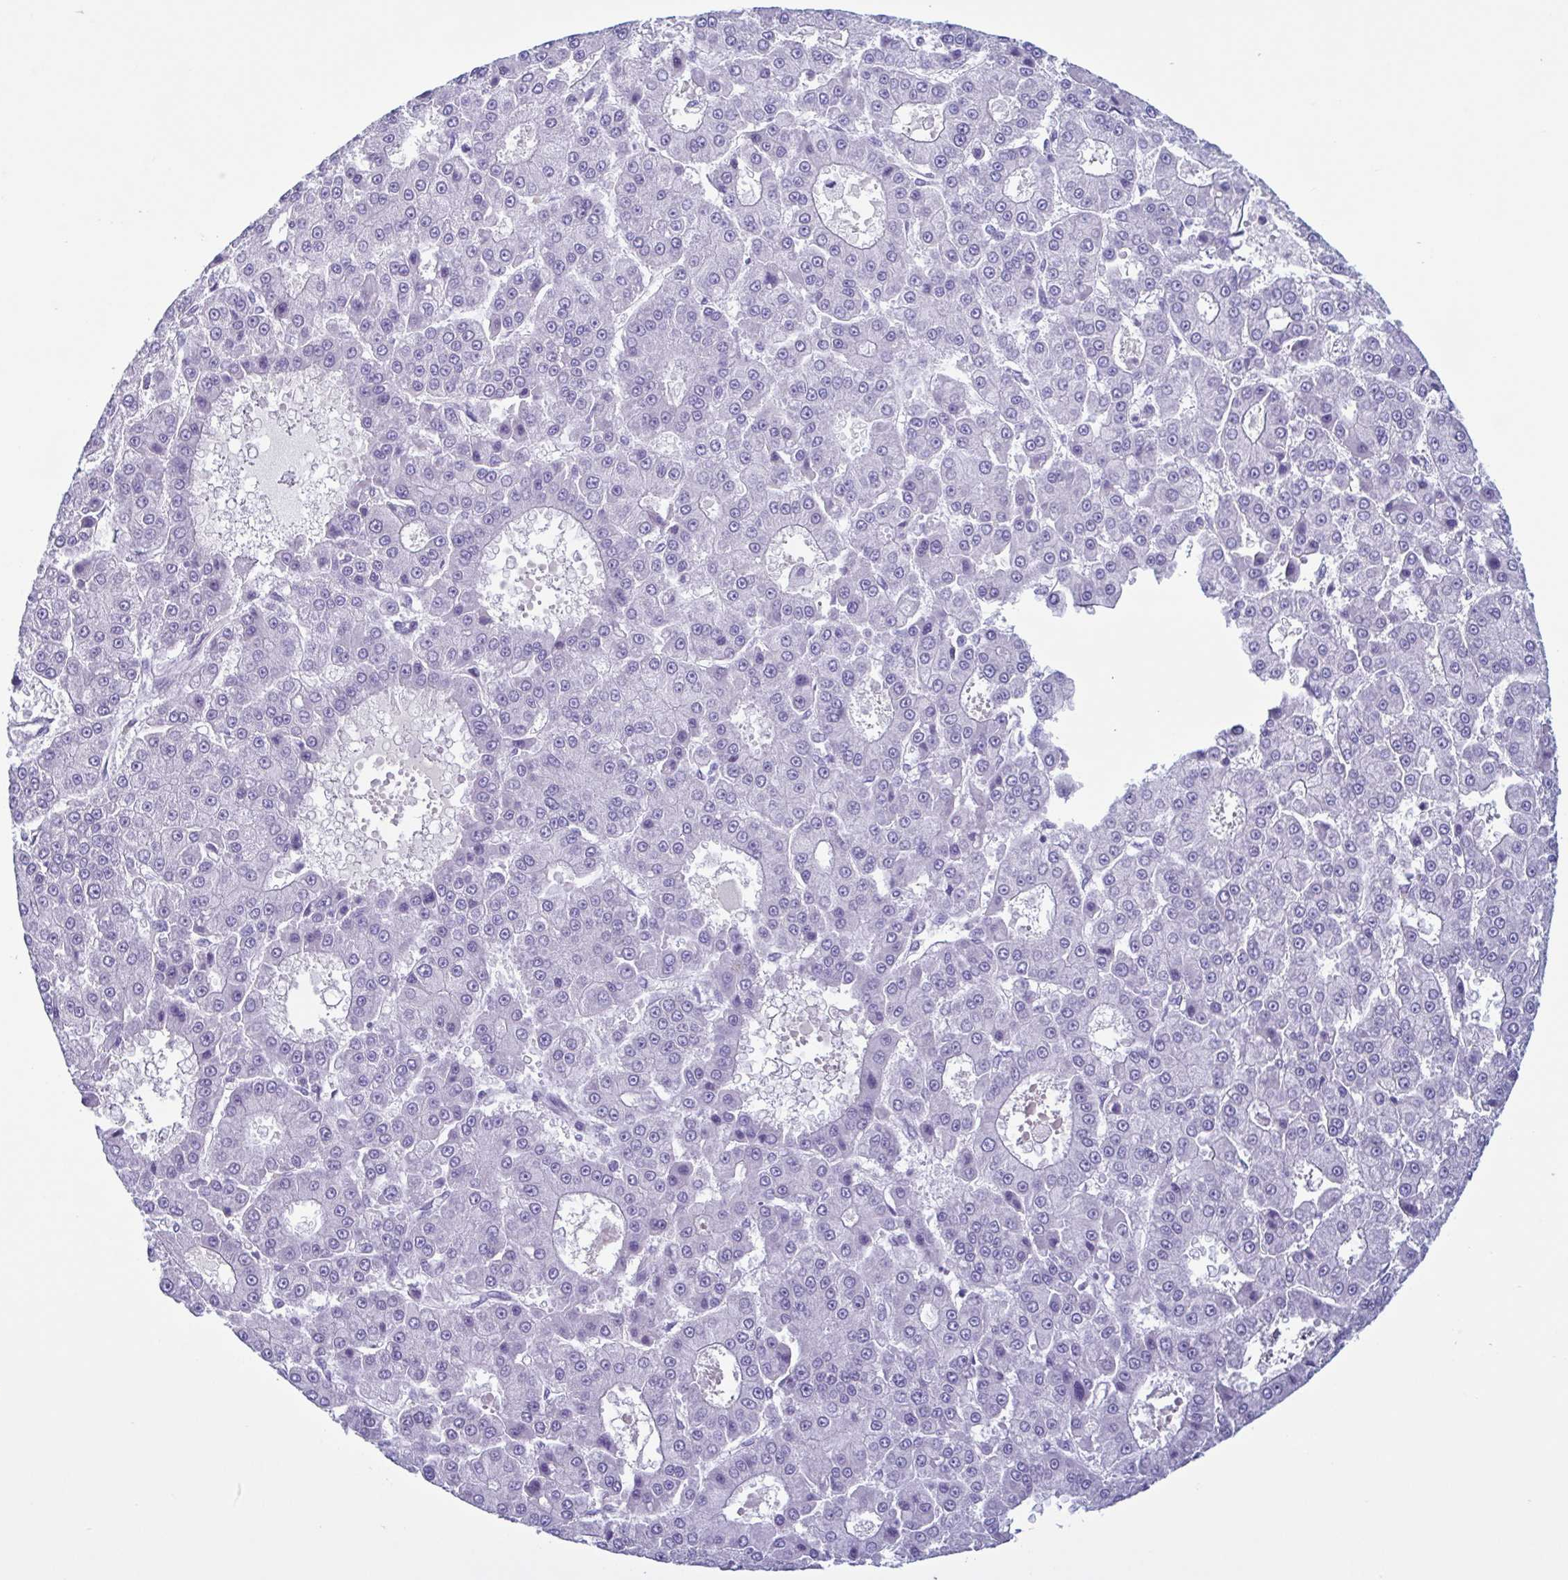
{"staining": {"intensity": "negative", "quantity": "none", "location": "none"}, "tissue": "liver cancer", "cell_type": "Tumor cells", "image_type": "cancer", "snomed": [{"axis": "morphology", "description": "Carcinoma, Hepatocellular, NOS"}, {"axis": "topography", "description": "Liver"}], "caption": "Immunohistochemistry of human liver cancer exhibits no staining in tumor cells. (DAB IHC visualized using brightfield microscopy, high magnification).", "gene": "INAFM1", "patient": {"sex": "male", "age": 70}}